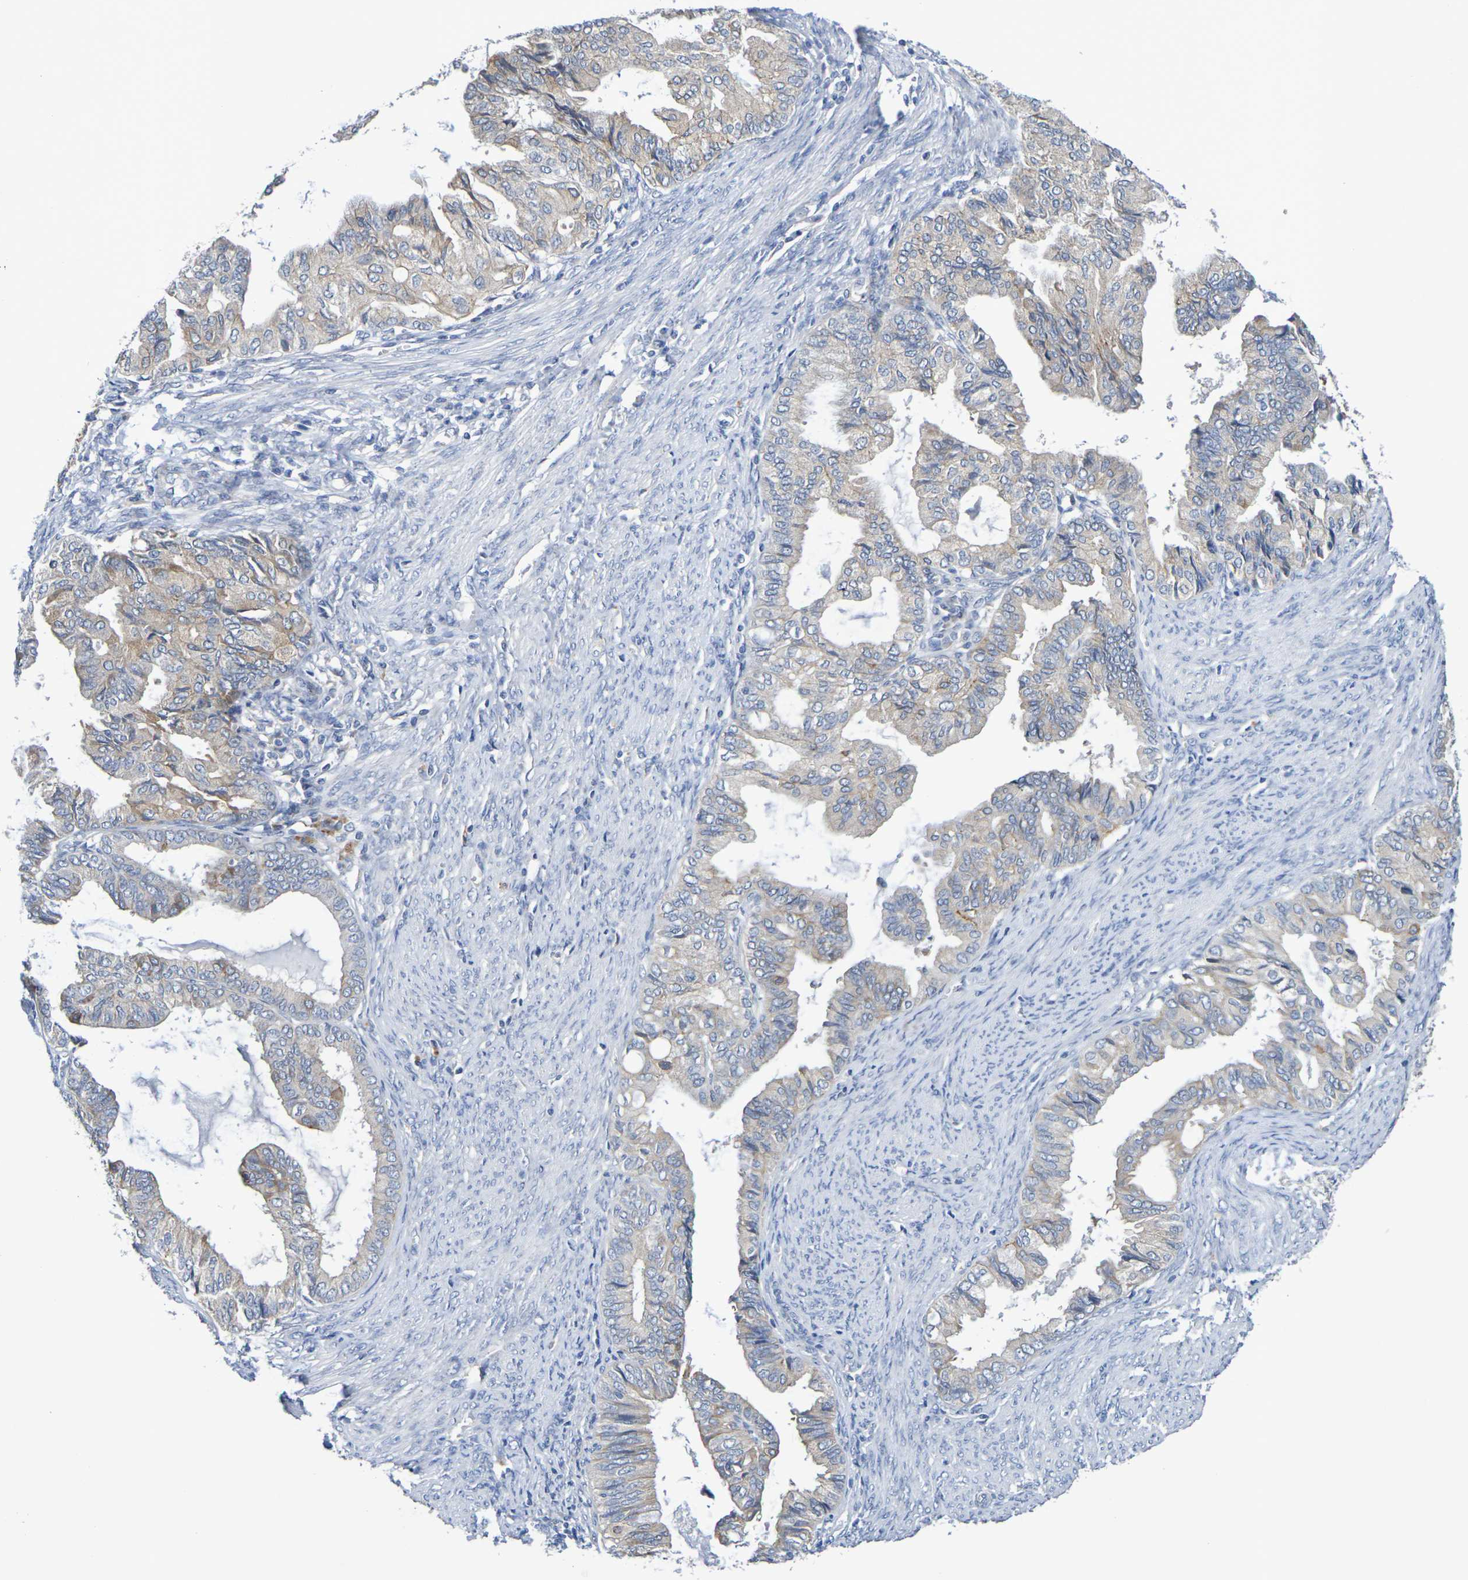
{"staining": {"intensity": "weak", "quantity": "25%-75%", "location": "cytoplasmic/membranous"}, "tissue": "endometrial cancer", "cell_type": "Tumor cells", "image_type": "cancer", "snomed": [{"axis": "morphology", "description": "Adenocarcinoma, NOS"}, {"axis": "topography", "description": "Endometrium"}], "caption": "Immunohistochemical staining of human endometrial cancer demonstrates weak cytoplasmic/membranous protein positivity in approximately 25%-75% of tumor cells.", "gene": "SDC4", "patient": {"sex": "female", "age": 86}}